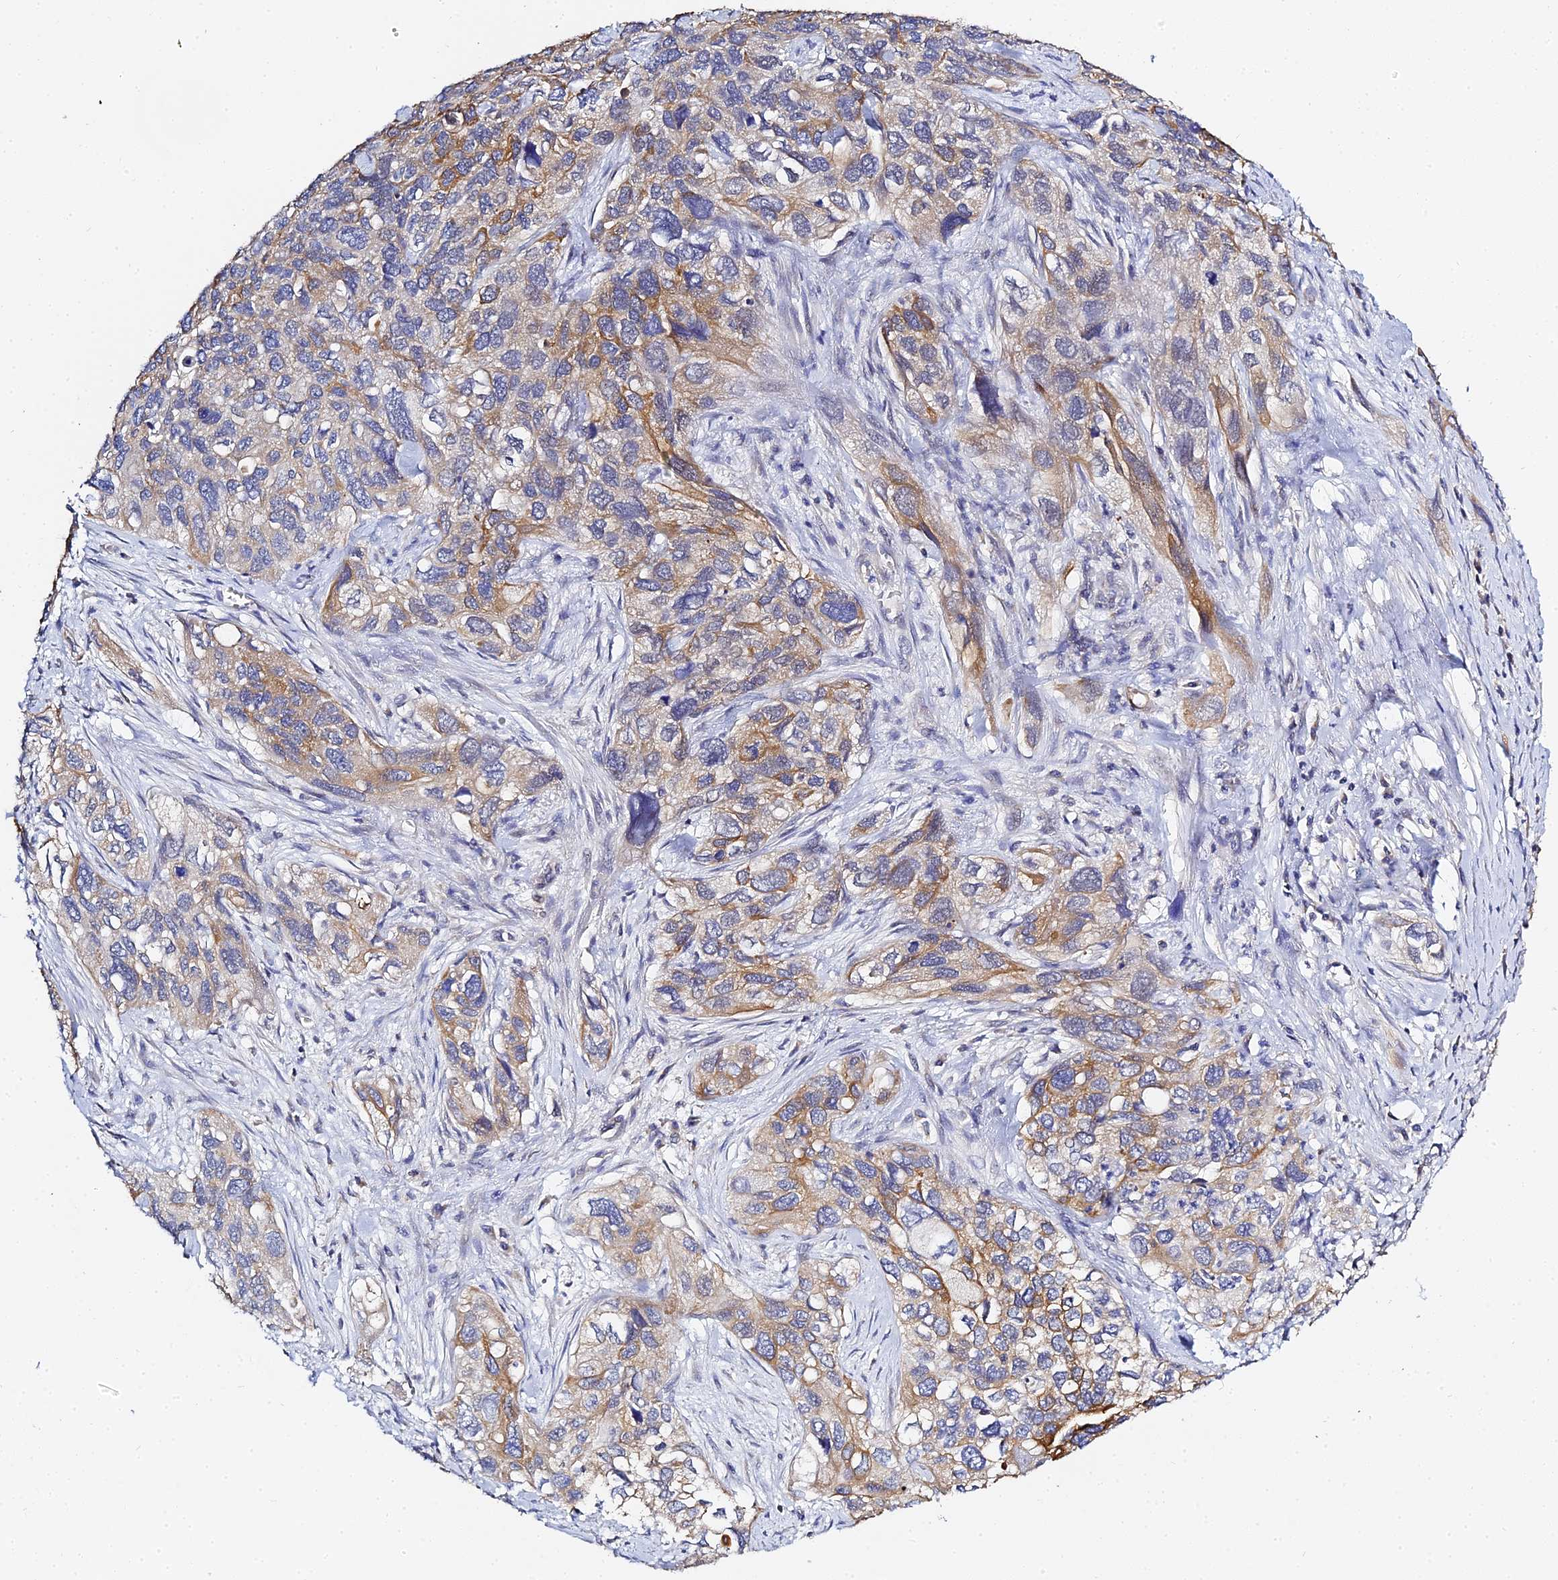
{"staining": {"intensity": "moderate", "quantity": "25%-75%", "location": "cytoplasmic/membranous"}, "tissue": "cervical cancer", "cell_type": "Tumor cells", "image_type": "cancer", "snomed": [{"axis": "morphology", "description": "Squamous cell carcinoma, NOS"}, {"axis": "topography", "description": "Cervix"}], "caption": "Approximately 25%-75% of tumor cells in cervical cancer (squamous cell carcinoma) reveal moderate cytoplasmic/membranous protein expression as visualized by brown immunohistochemical staining.", "gene": "ZXDA", "patient": {"sex": "female", "age": 55}}